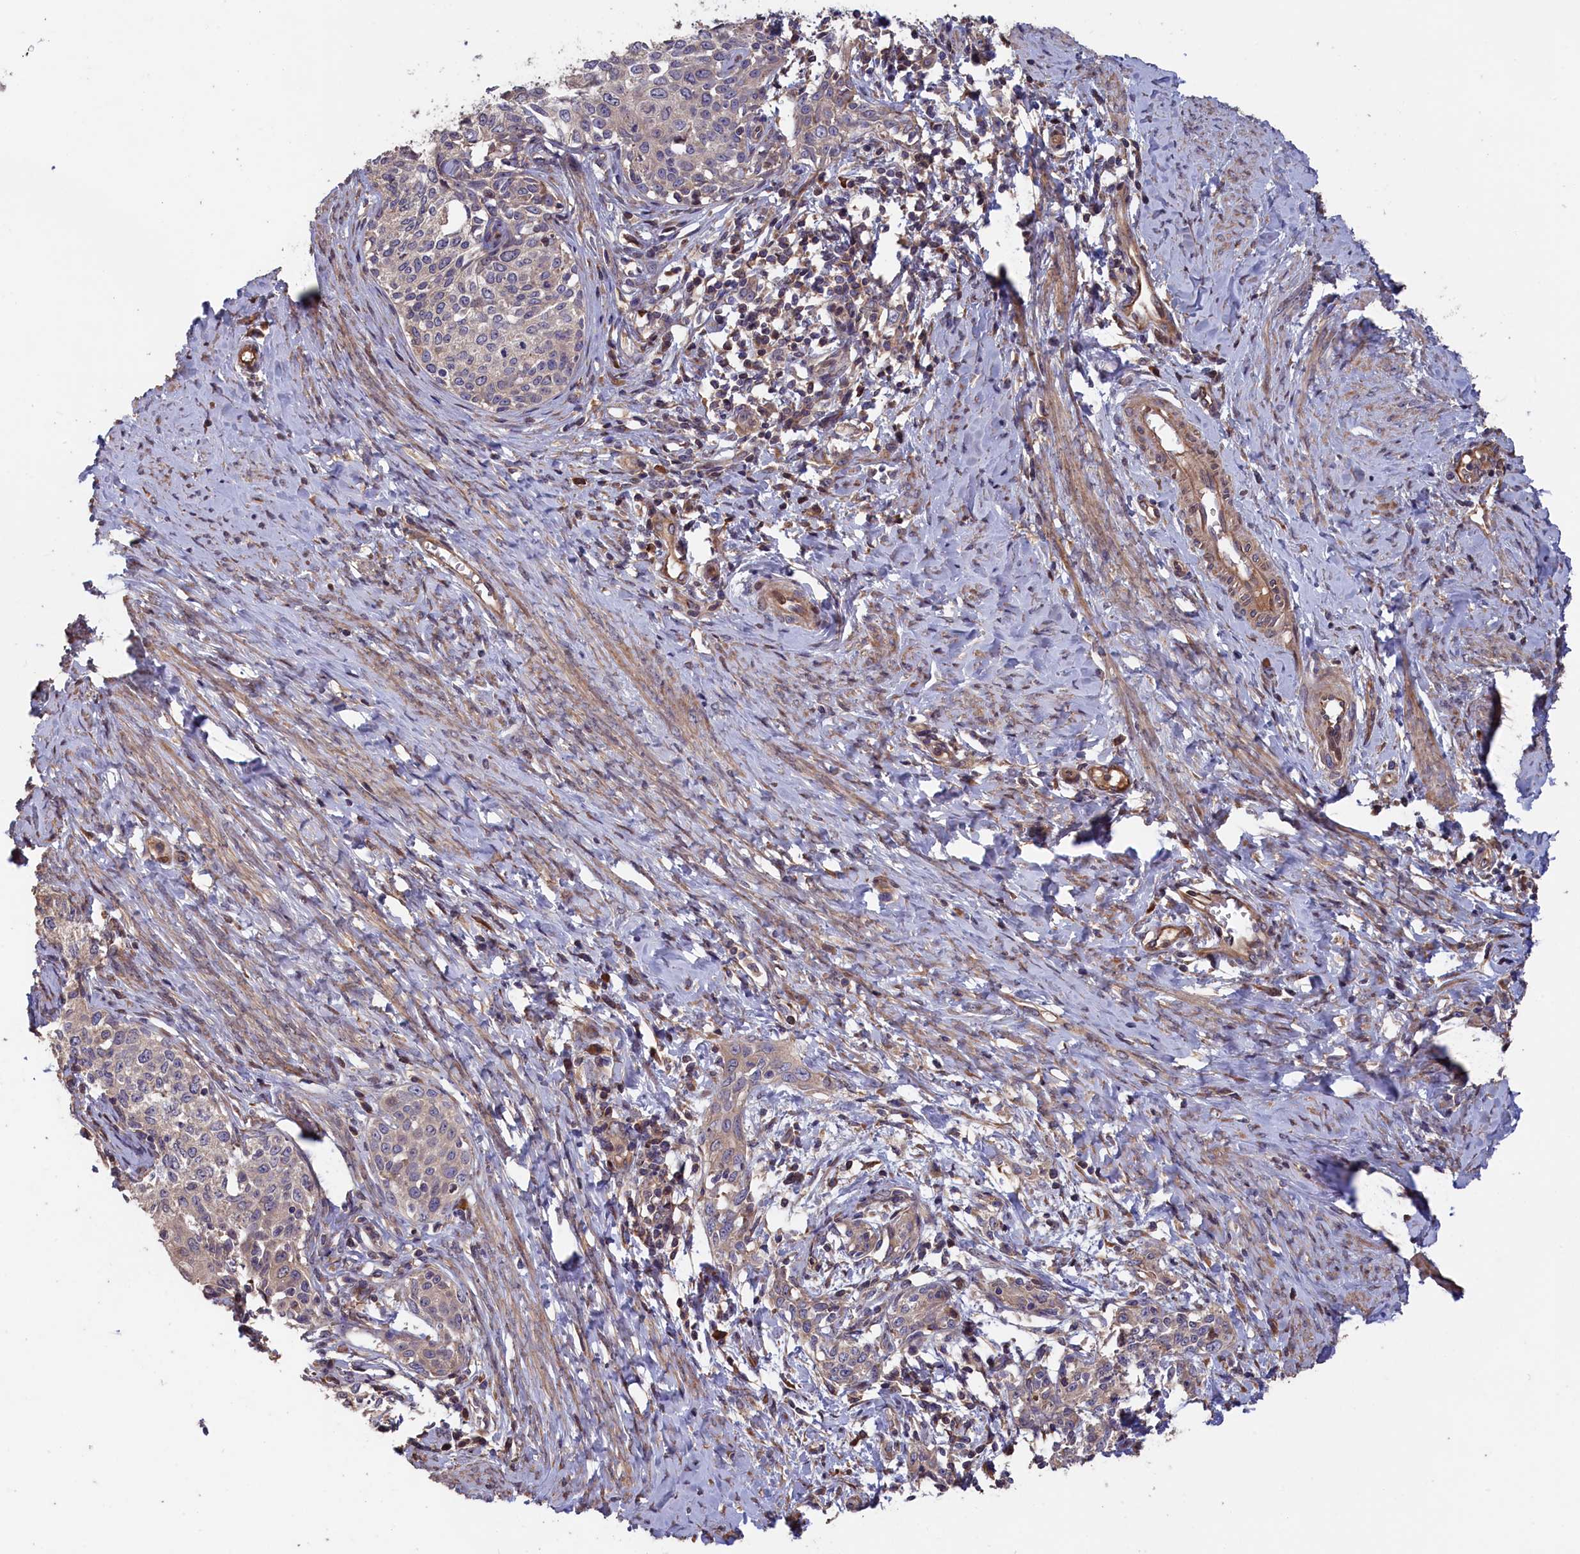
{"staining": {"intensity": "negative", "quantity": "none", "location": "none"}, "tissue": "cervical cancer", "cell_type": "Tumor cells", "image_type": "cancer", "snomed": [{"axis": "morphology", "description": "Squamous cell carcinoma, NOS"}, {"axis": "morphology", "description": "Adenocarcinoma, NOS"}, {"axis": "topography", "description": "Cervix"}], "caption": "Immunohistochemistry (IHC) of human cervical cancer (adenocarcinoma) exhibits no expression in tumor cells.", "gene": "GREB1L", "patient": {"sex": "female", "age": 52}}